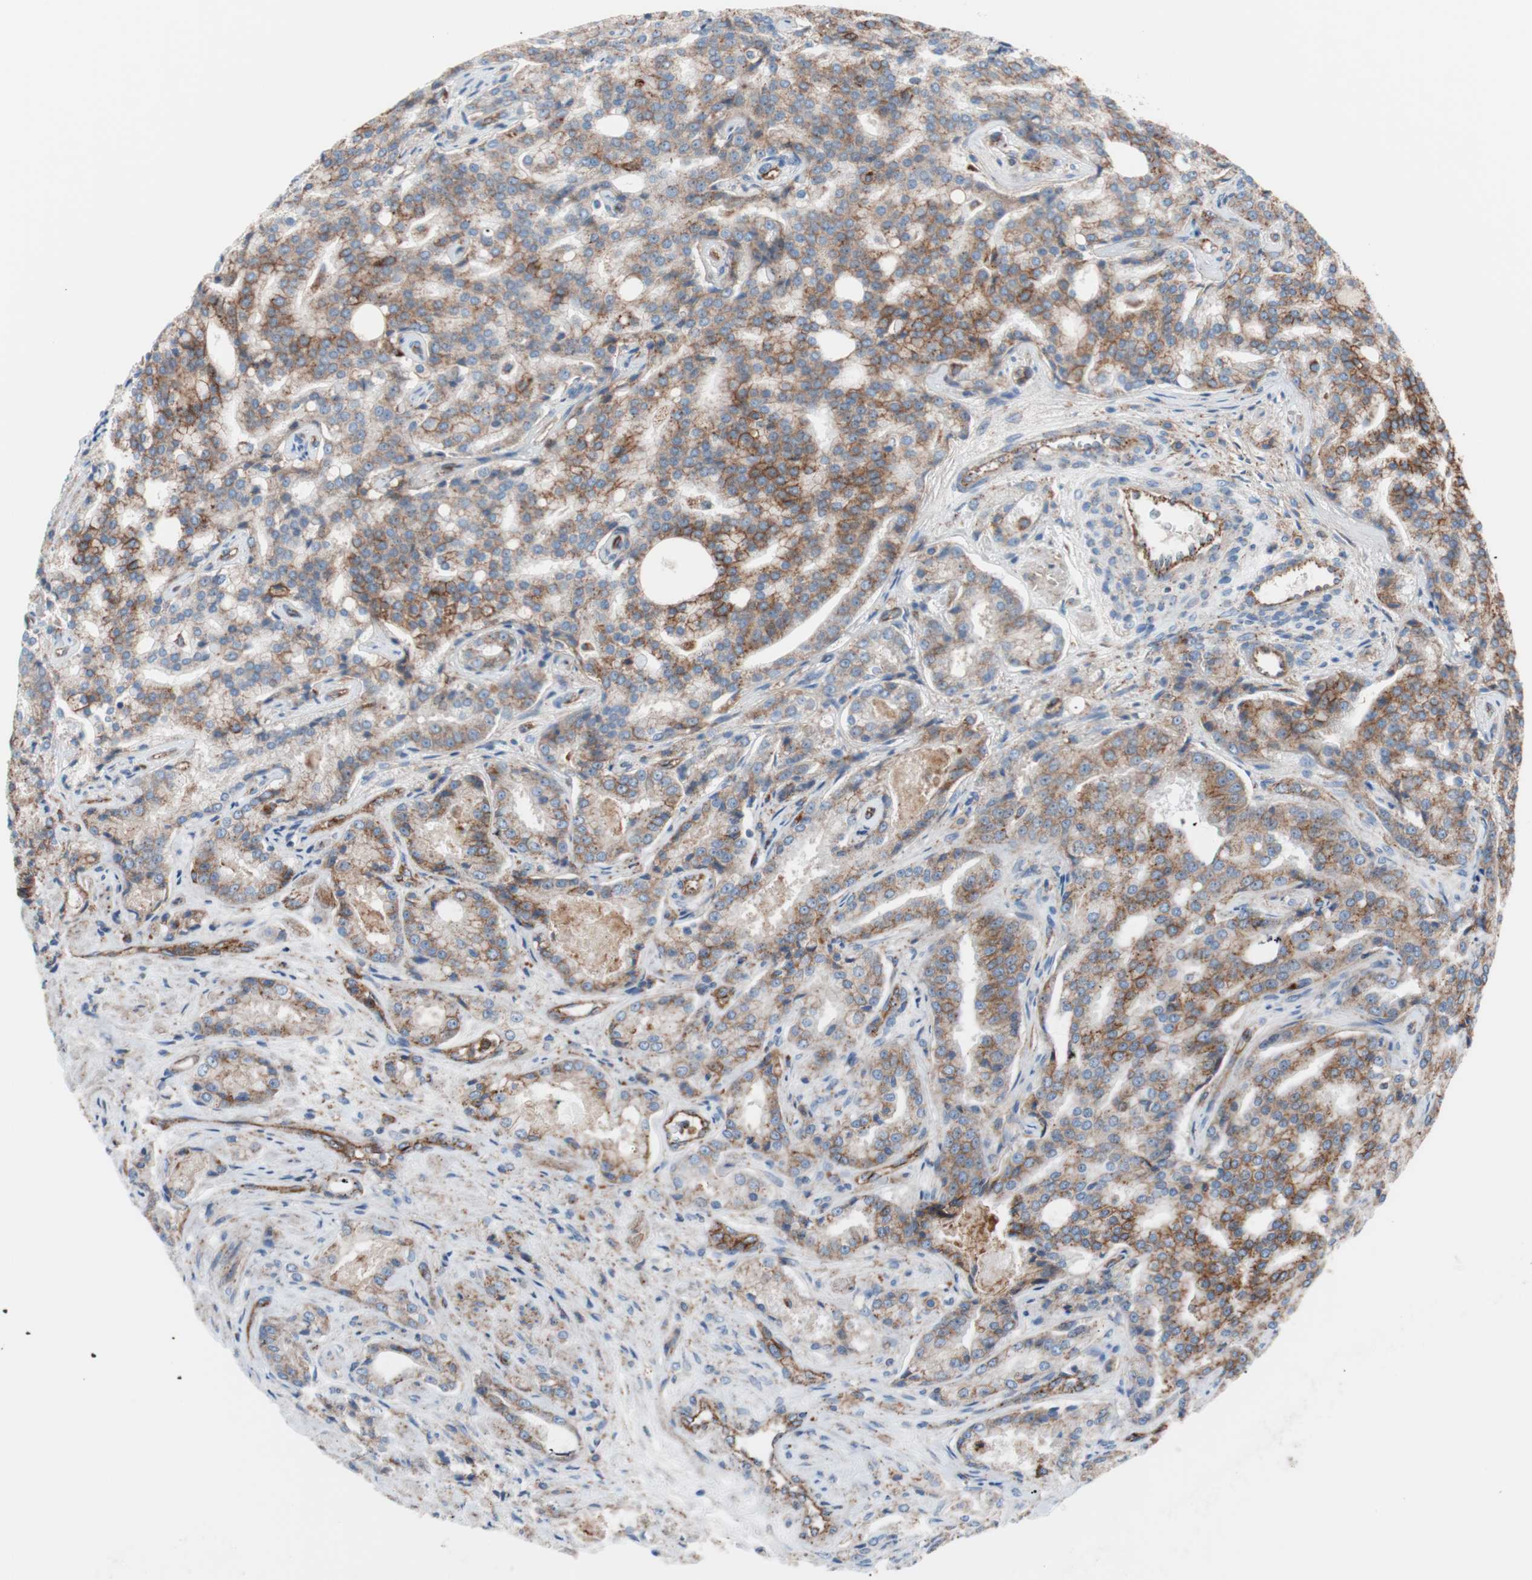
{"staining": {"intensity": "moderate", "quantity": ">75%", "location": "cytoplasmic/membranous"}, "tissue": "prostate cancer", "cell_type": "Tumor cells", "image_type": "cancer", "snomed": [{"axis": "morphology", "description": "Adenocarcinoma, High grade"}, {"axis": "topography", "description": "Prostate"}], "caption": "Immunohistochemistry of prostate cancer demonstrates medium levels of moderate cytoplasmic/membranous expression in approximately >75% of tumor cells. (DAB IHC with brightfield microscopy, high magnification).", "gene": "FLOT2", "patient": {"sex": "male", "age": 72}}